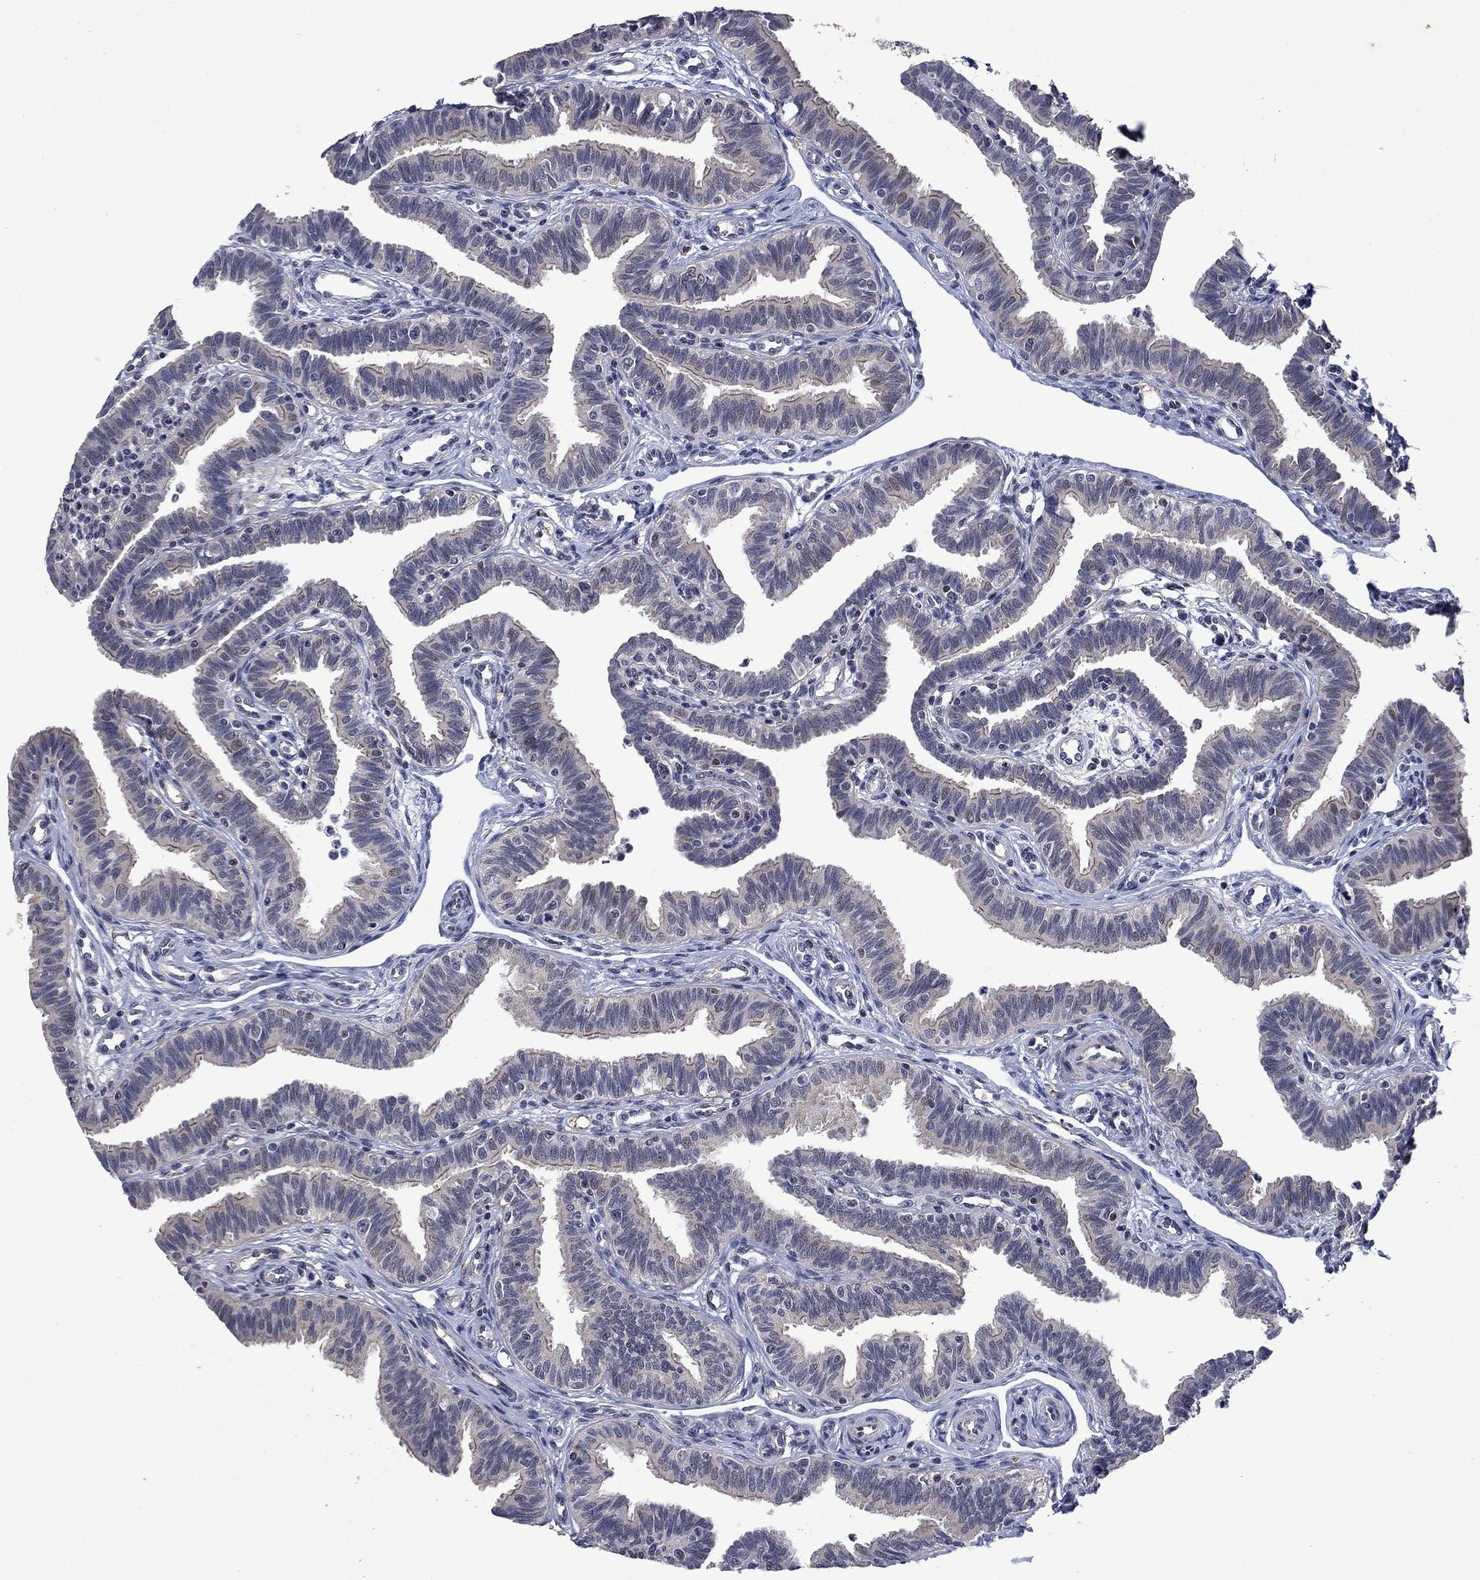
{"staining": {"intensity": "negative", "quantity": "none", "location": "none"}, "tissue": "fallopian tube", "cell_type": "Glandular cells", "image_type": "normal", "snomed": [{"axis": "morphology", "description": "Normal tissue, NOS"}, {"axis": "topography", "description": "Fallopian tube"}], "caption": "A high-resolution micrograph shows immunohistochemistry staining of normal fallopian tube, which demonstrates no significant expression in glandular cells.", "gene": "PHKA1", "patient": {"sex": "female", "age": 36}}